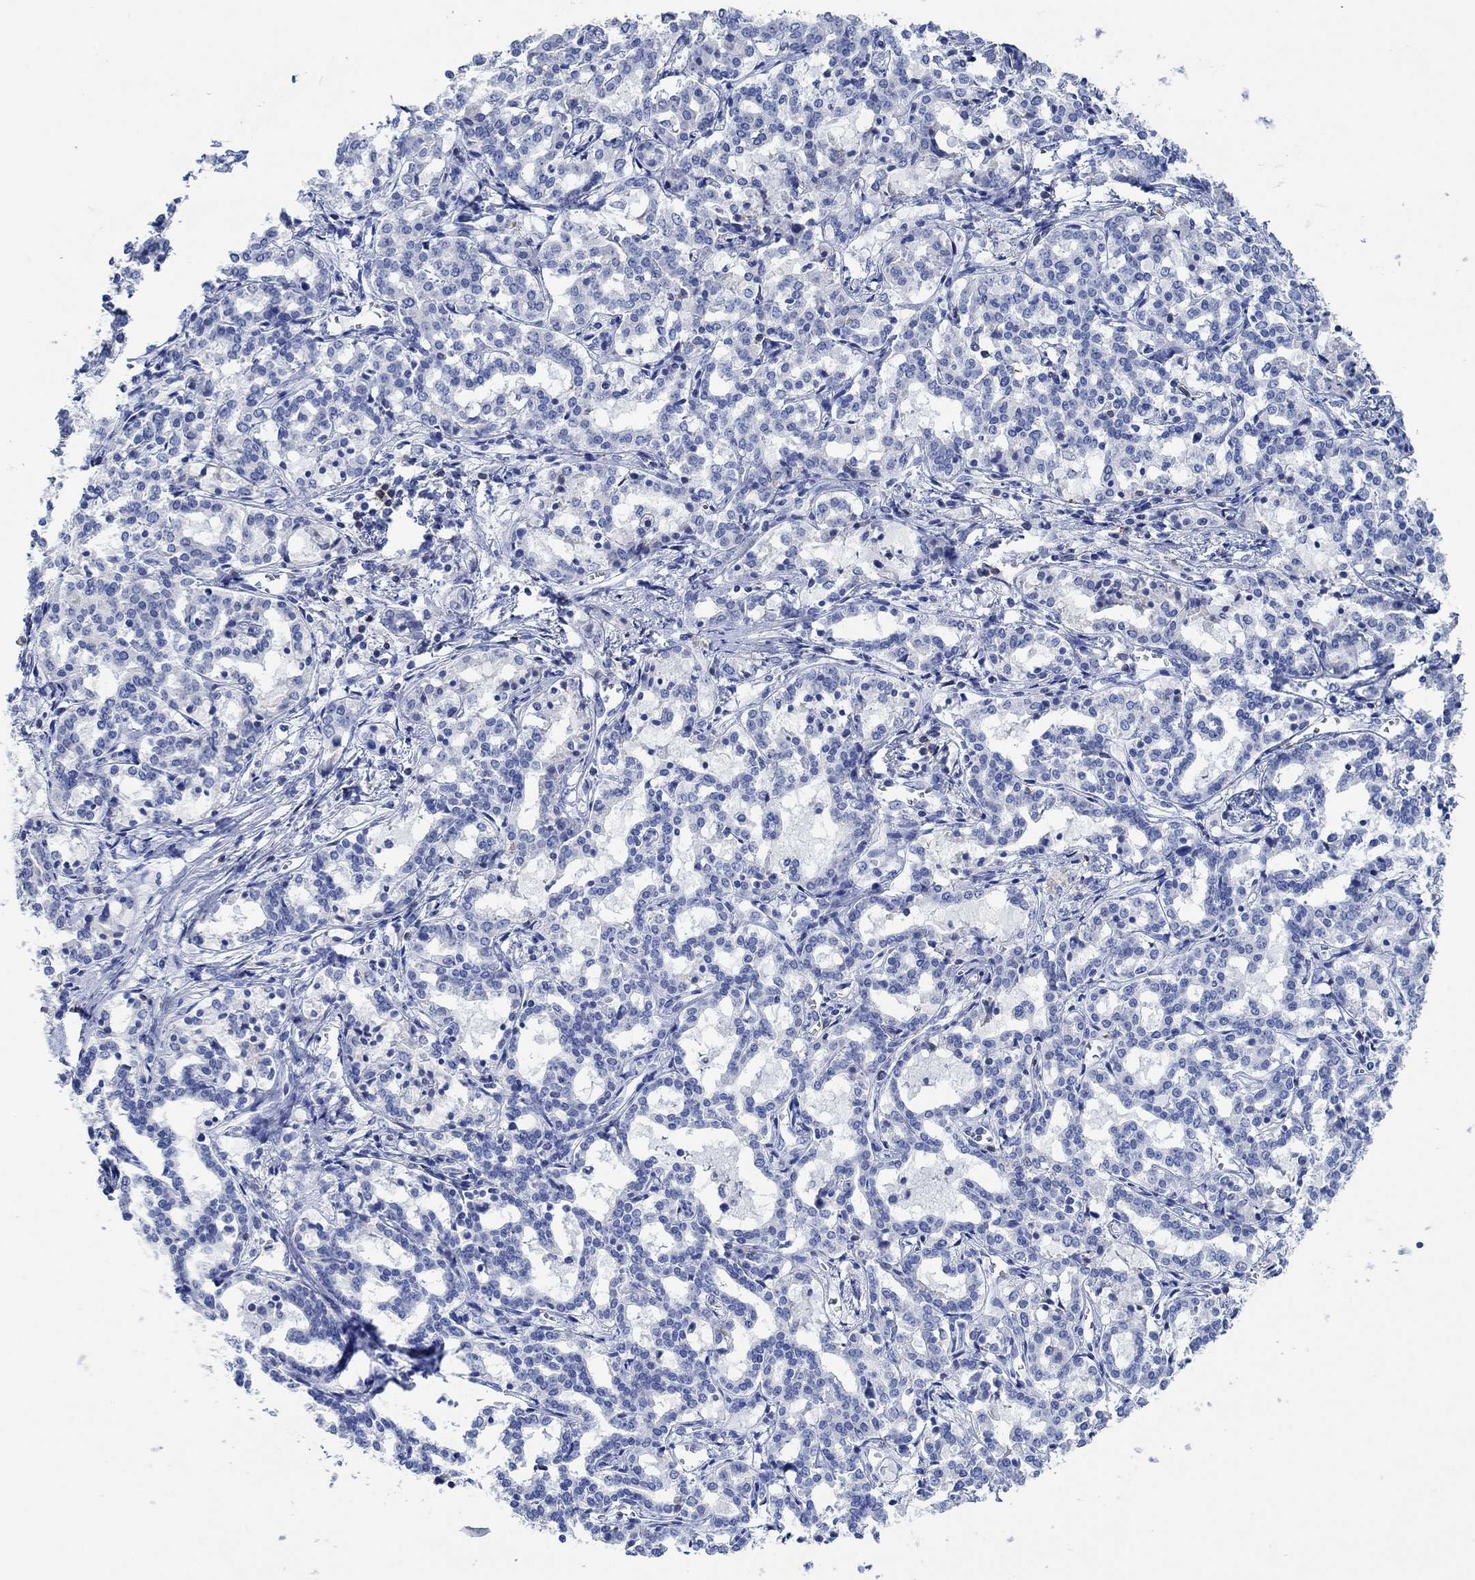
{"staining": {"intensity": "negative", "quantity": "none", "location": "none"}, "tissue": "liver cancer", "cell_type": "Tumor cells", "image_type": "cancer", "snomed": [{"axis": "morphology", "description": "Cholangiocarcinoma"}, {"axis": "topography", "description": "Liver"}], "caption": "Cholangiocarcinoma (liver) stained for a protein using immunohistochemistry demonstrates no expression tumor cells.", "gene": "PPP1R17", "patient": {"sex": "female", "age": 47}}